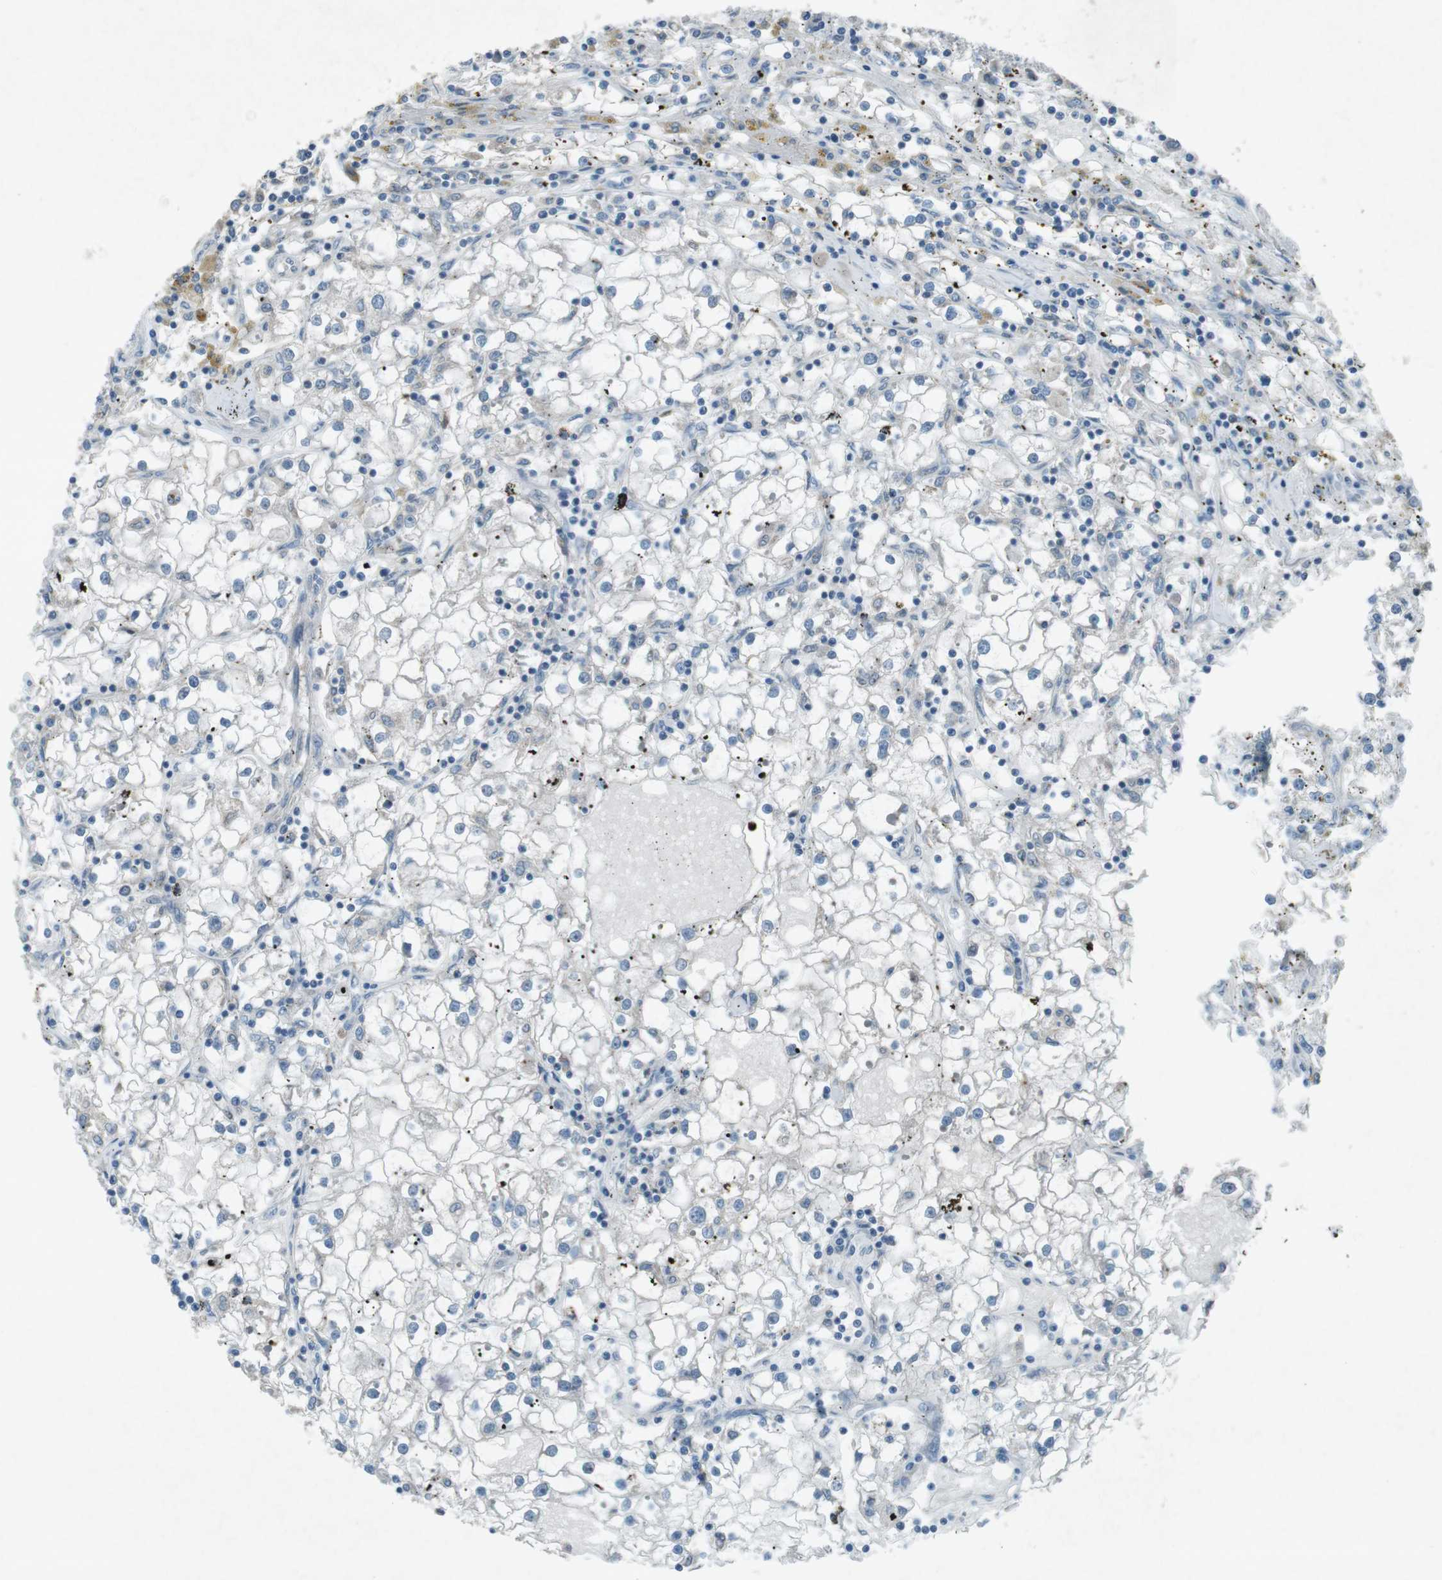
{"staining": {"intensity": "negative", "quantity": "none", "location": "none"}, "tissue": "renal cancer", "cell_type": "Tumor cells", "image_type": "cancer", "snomed": [{"axis": "morphology", "description": "Adenocarcinoma, NOS"}, {"axis": "topography", "description": "Kidney"}], "caption": "Protein analysis of renal adenocarcinoma shows no significant staining in tumor cells.", "gene": "FCRLA", "patient": {"sex": "male", "age": 56}}